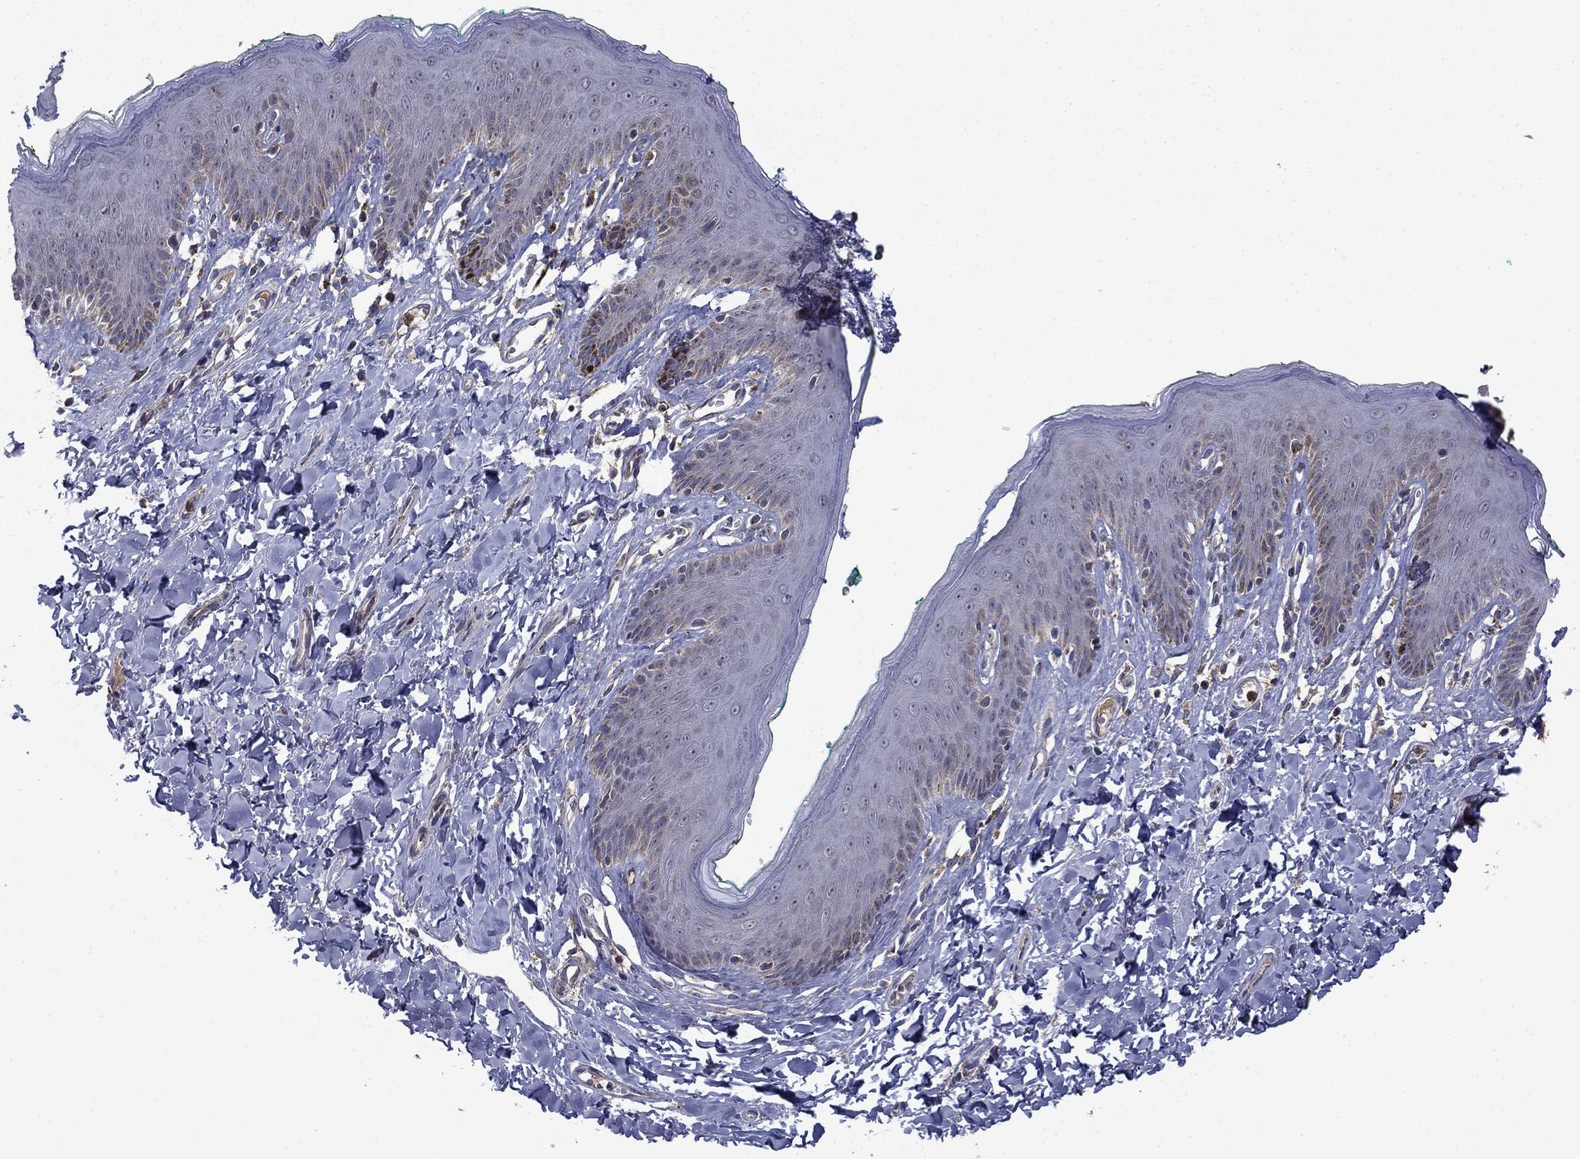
{"staining": {"intensity": "negative", "quantity": "none", "location": "none"}, "tissue": "skin", "cell_type": "Epidermal cells", "image_type": "normal", "snomed": [{"axis": "morphology", "description": "Normal tissue, NOS"}, {"axis": "topography", "description": "Vulva"}], "caption": "The image exhibits no significant expression in epidermal cells of skin. The staining was performed using DAB to visualize the protein expression in brown, while the nuclei were stained in blue with hematoxylin (Magnification: 20x).", "gene": "DOP1B", "patient": {"sex": "female", "age": 66}}